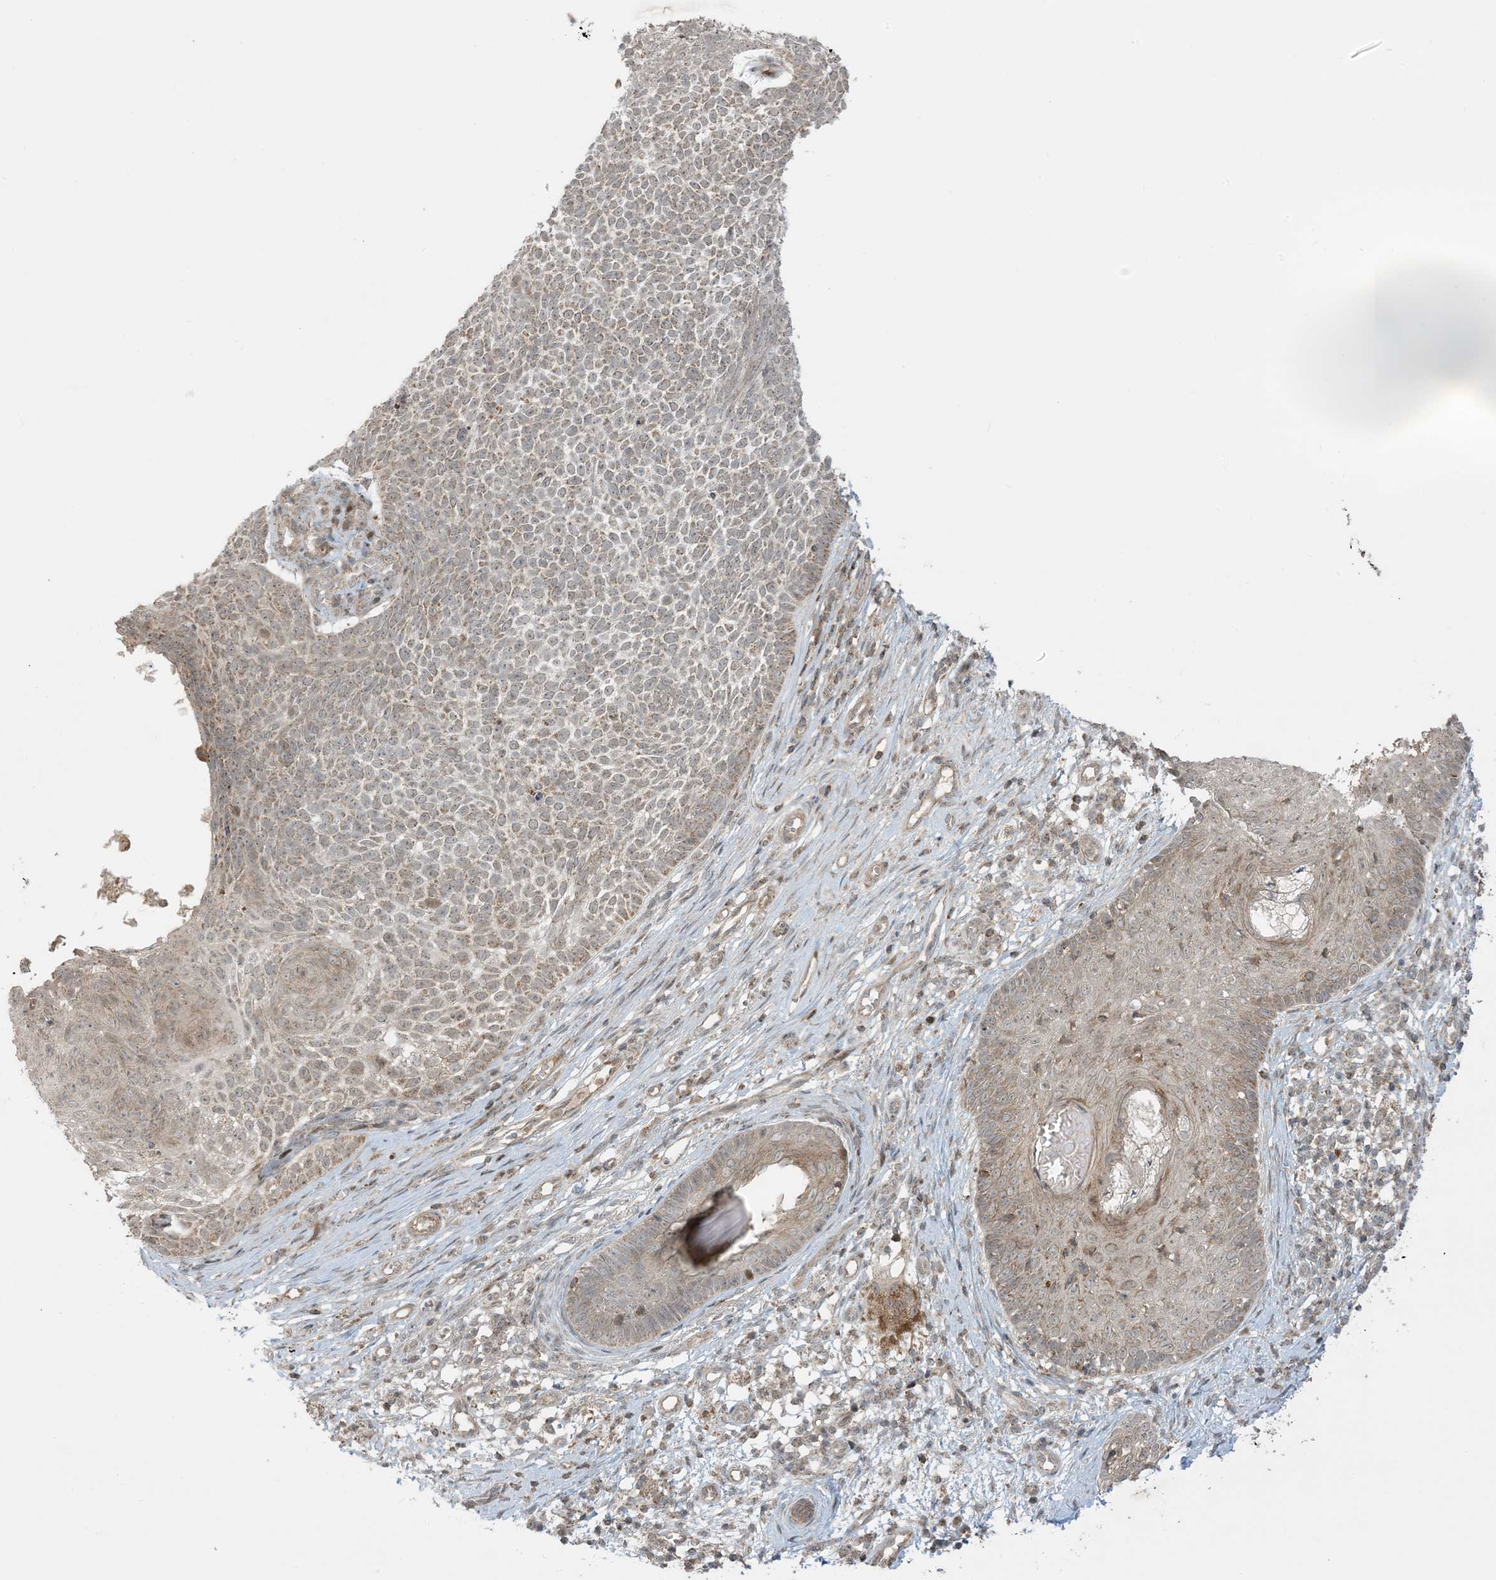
{"staining": {"intensity": "moderate", "quantity": "25%-75%", "location": "cytoplasmic/membranous"}, "tissue": "skin cancer", "cell_type": "Tumor cells", "image_type": "cancer", "snomed": [{"axis": "morphology", "description": "Basal cell carcinoma"}, {"axis": "topography", "description": "Skin"}], "caption": "Immunohistochemical staining of skin cancer (basal cell carcinoma) displays moderate cytoplasmic/membranous protein staining in about 25%-75% of tumor cells.", "gene": "PHLDB2", "patient": {"sex": "female", "age": 81}}